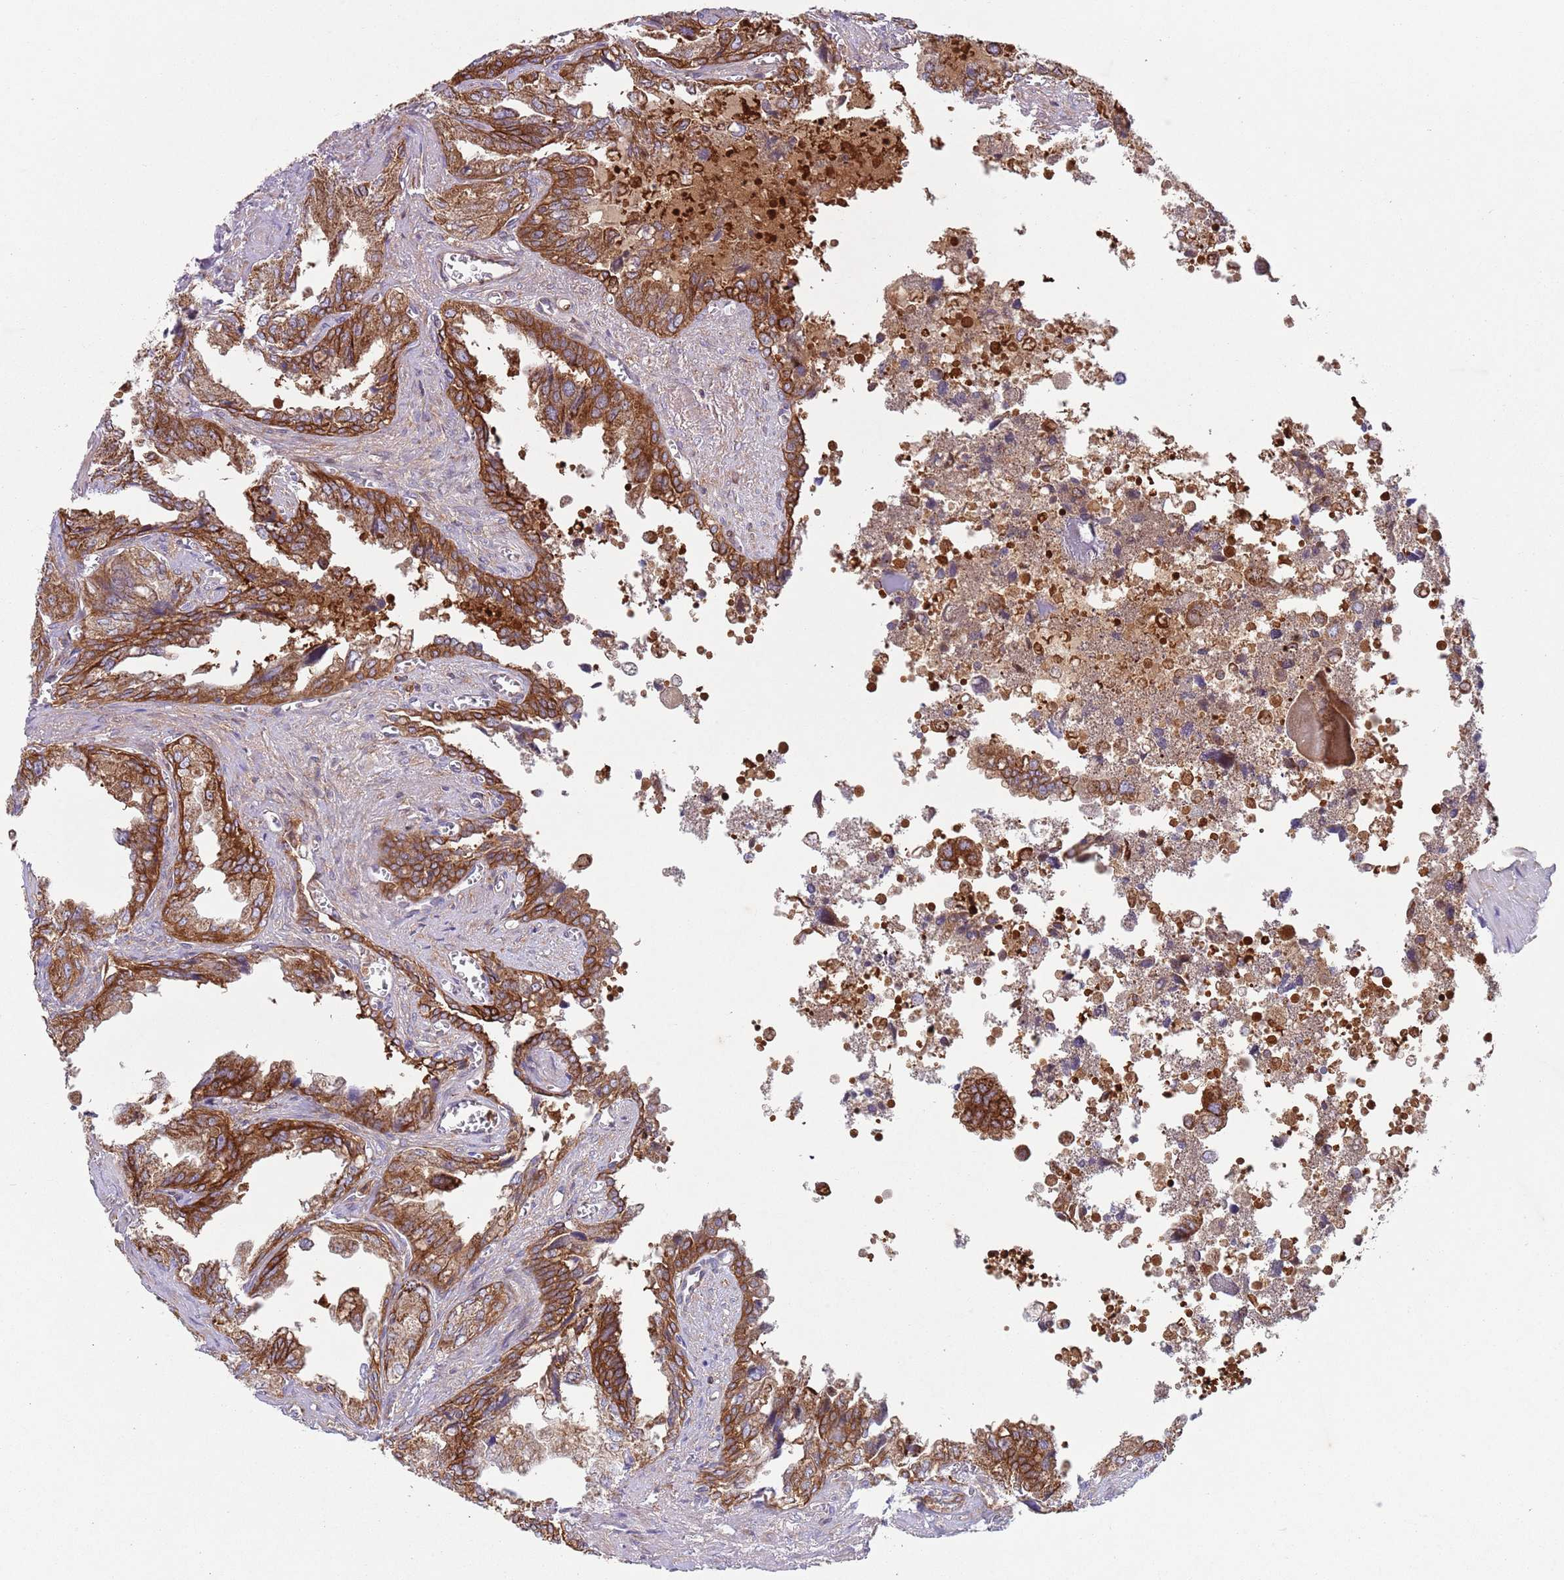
{"staining": {"intensity": "strong", "quantity": ">75%", "location": "cytoplasmic/membranous"}, "tissue": "seminal vesicle", "cell_type": "Glandular cells", "image_type": "normal", "snomed": [{"axis": "morphology", "description": "Normal tissue, NOS"}, {"axis": "topography", "description": "Seminal veicle"}], "caption": "Protein expression analysis of unremarkable seminal vesicle exhibits strong cytoplasmic/membranous positivity in approximately >75% of glandular cells. (DAB IHC with brightfield microscopy, high magnification).", "gene": "ZMYM5", "patient": {"sex": "male", "age": 67}}